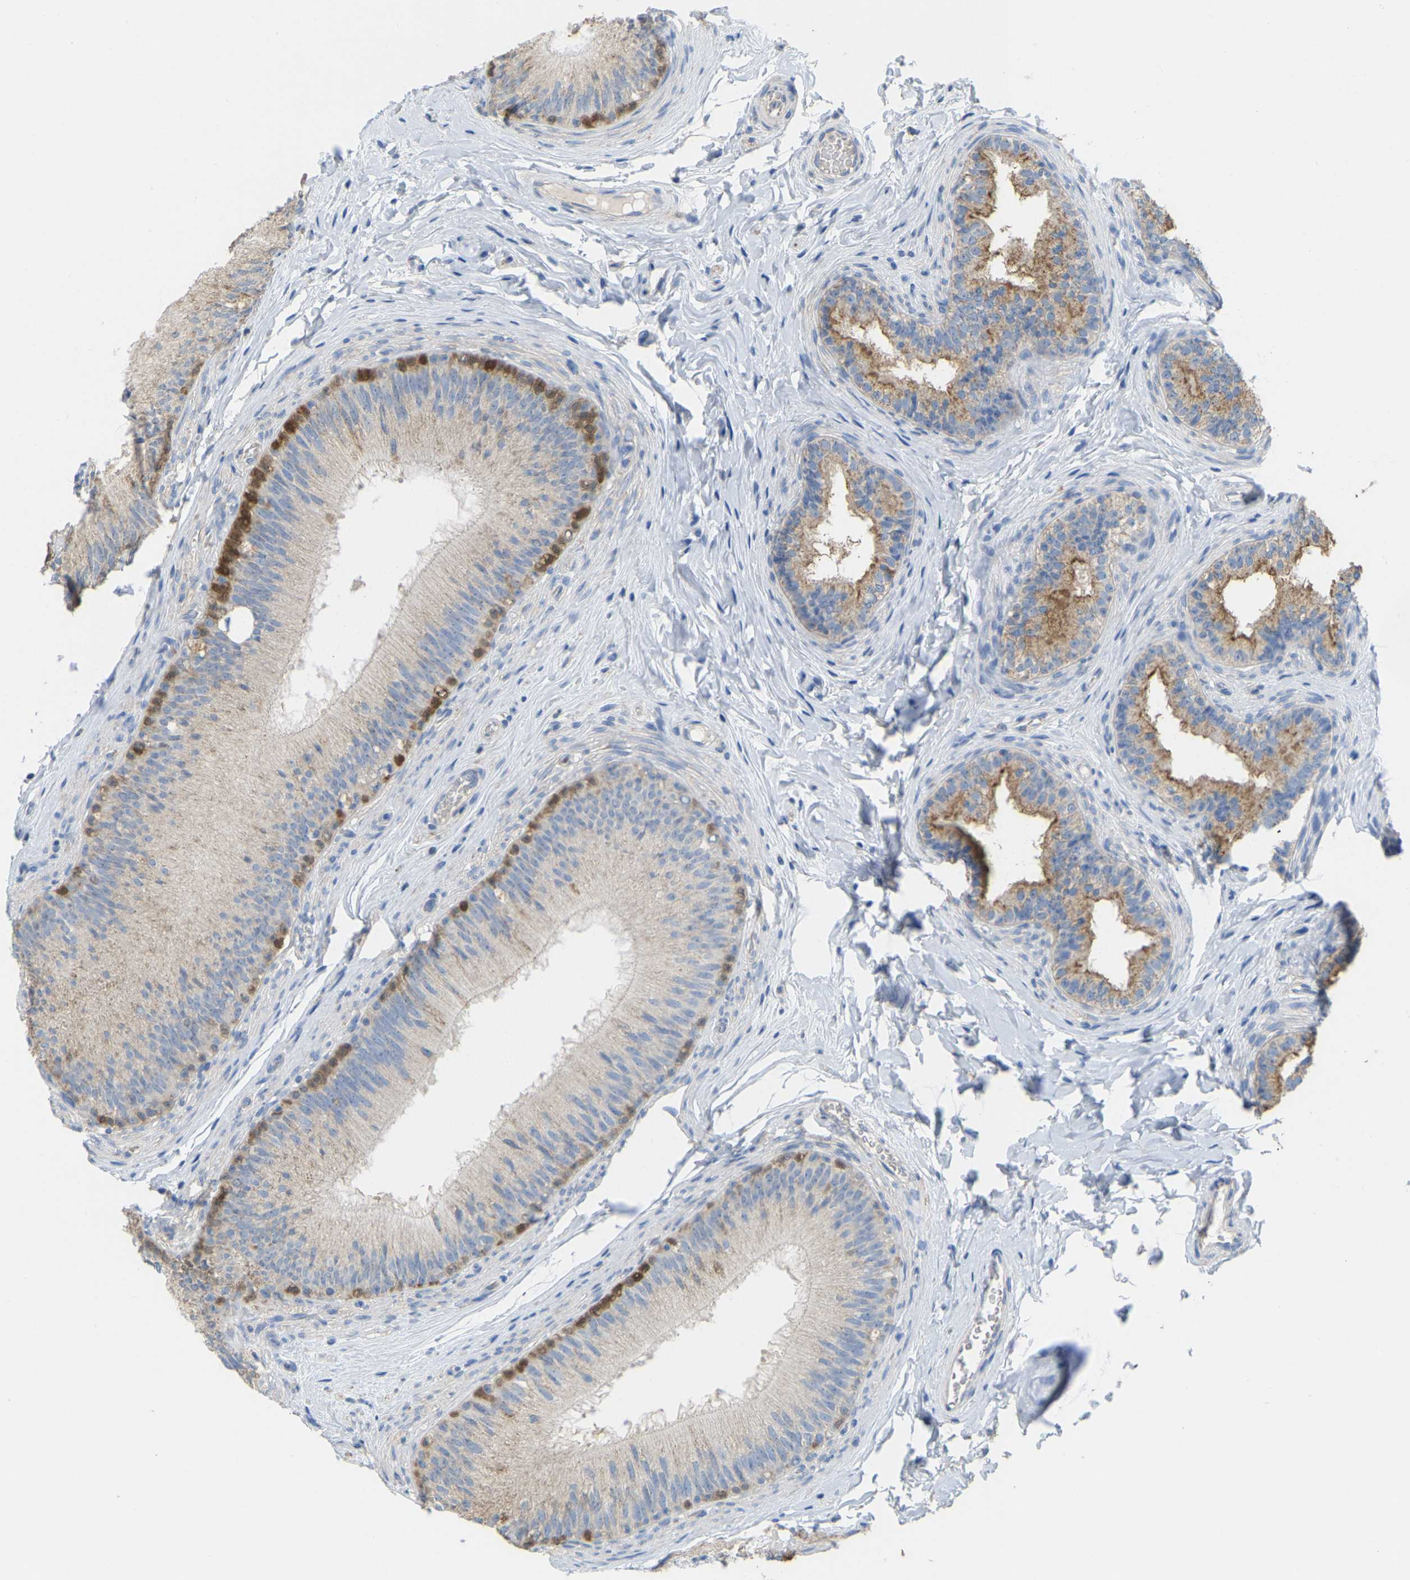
{"staining": {"intensity": "strong", "quantity": "<25%", "location": "cytoplasmic/membranous"}, "tissue": "epididymis", "cell_type": "Glandular cells", "image_type": "normal", "snomed": [{"axis": "morphology", "description": "Normal tissue, NOS"}, {"axis": "topography", "description": "Testis"}, {"axis": "topography", "description": "Epididymis"}], "caption": "Glandular cells reveal strong cytoplasmic/membranous expression in approximately <25% of cells in unremarkable epididymis.", "gene": "SERPINB5", "patient": {"sex": "male", "age": 36}}